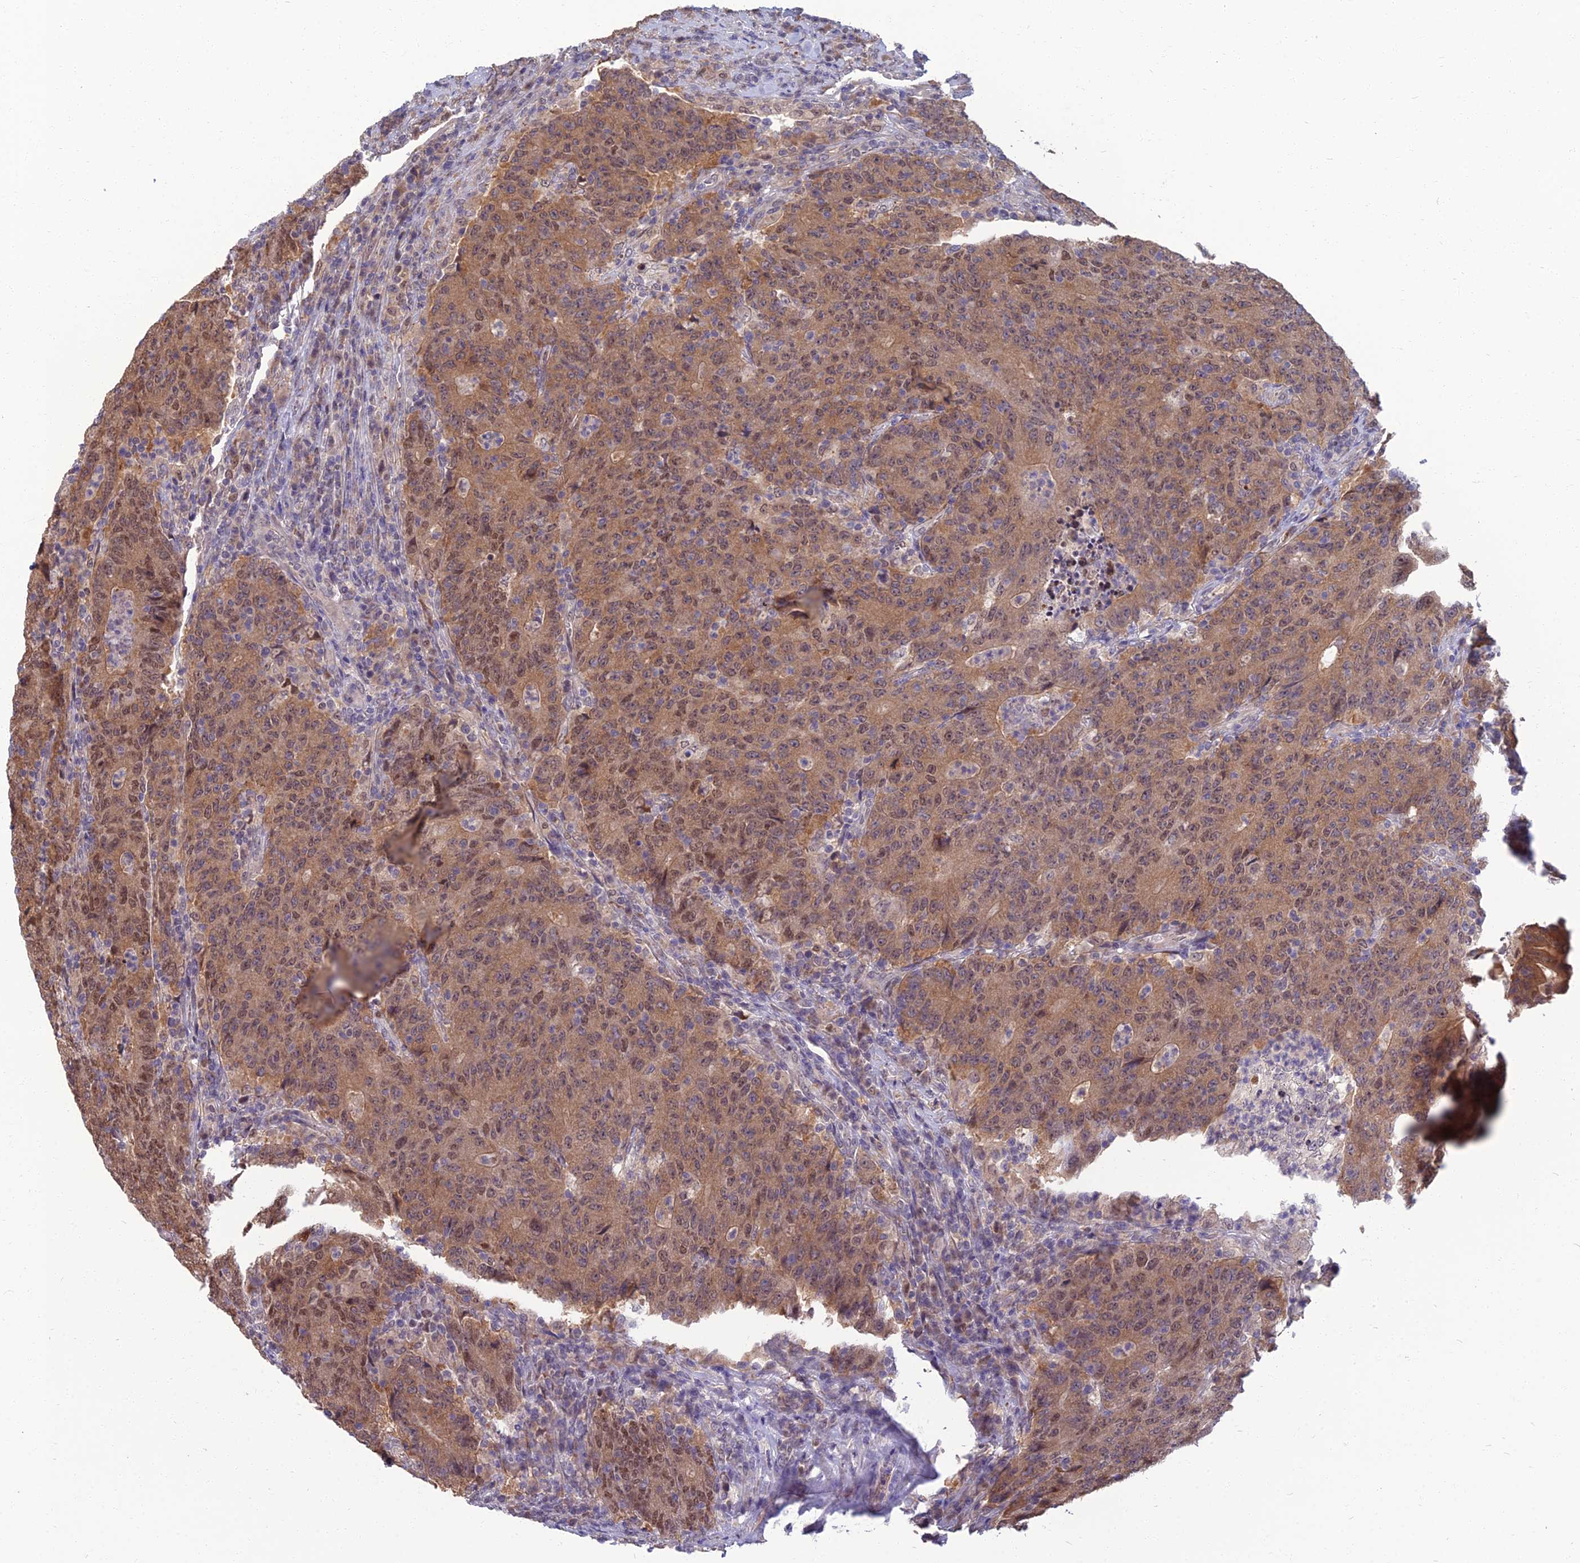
{"staining": {"intensity": "weak", "quantity": ">75%", "location": "cytoplasmic/membranous,nuclear"}, "tissue": "colorectal cancer", "cell_type": "Tumor cells", "image_type": "cancer", "snomed": [{"axis": "morphology", "description": "Adenocarcinoma, NOS"}, {"axis": "topography", "description": "Colon"}], "caption": "The histopathology image demonstrates a brown stain indicating the presence of a protein in the cytoplasmic/membranous and nuclear of tumor cells in colorectal cancer (adenocarcinoma).", "gene": "NR4A3", "patient": {"sex": "female", "age": 75}}